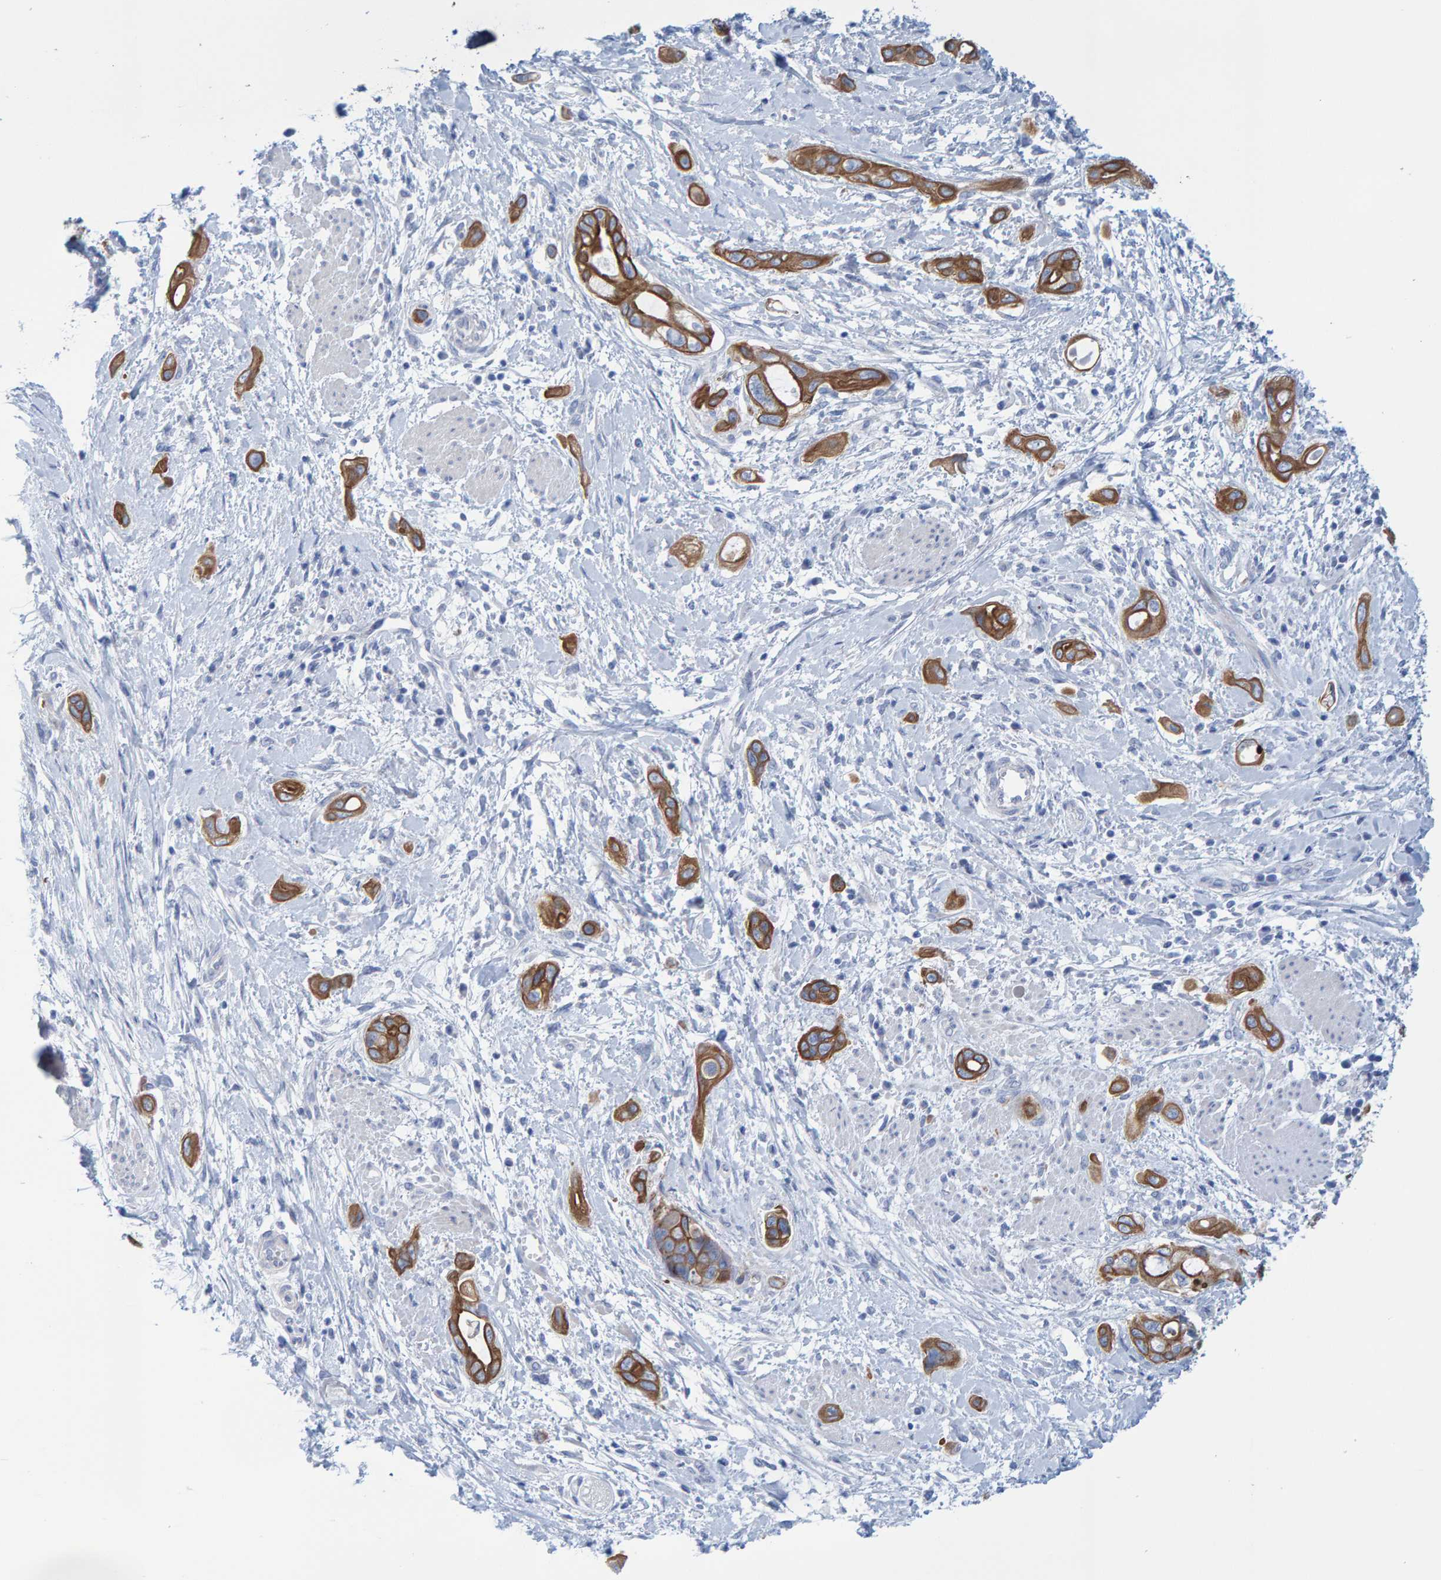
{"staining": {"intensity": "moderate", "quantity": ">75%", "location": "cytoplasmic/membranous"}, "tissue": "pancreatic cancer", "cell_type": "Tumor cells", "image_type": "cancer", "snomed": [{"axis": "morphology", "description": "Adenocarcinoma, NOS"}, {"axis": "topography", "description": "Pancreas"}], "caption": "Immunohistochemistry staining of pancreatic cancer, which displays medium levels of moderate cytoplasmic/membranous expression in approximately >75% of tumor cells indicating moderate cytoplasmic/membranous protein positivity. The staining was performed using DAB (3,3'-diaminobenzidine) (brown) for protein detection and nuclei were counterstained in hematoxylin (blue).", "gene": "JAKMIP3", "patient": {"sex": "male", "age": 59}}